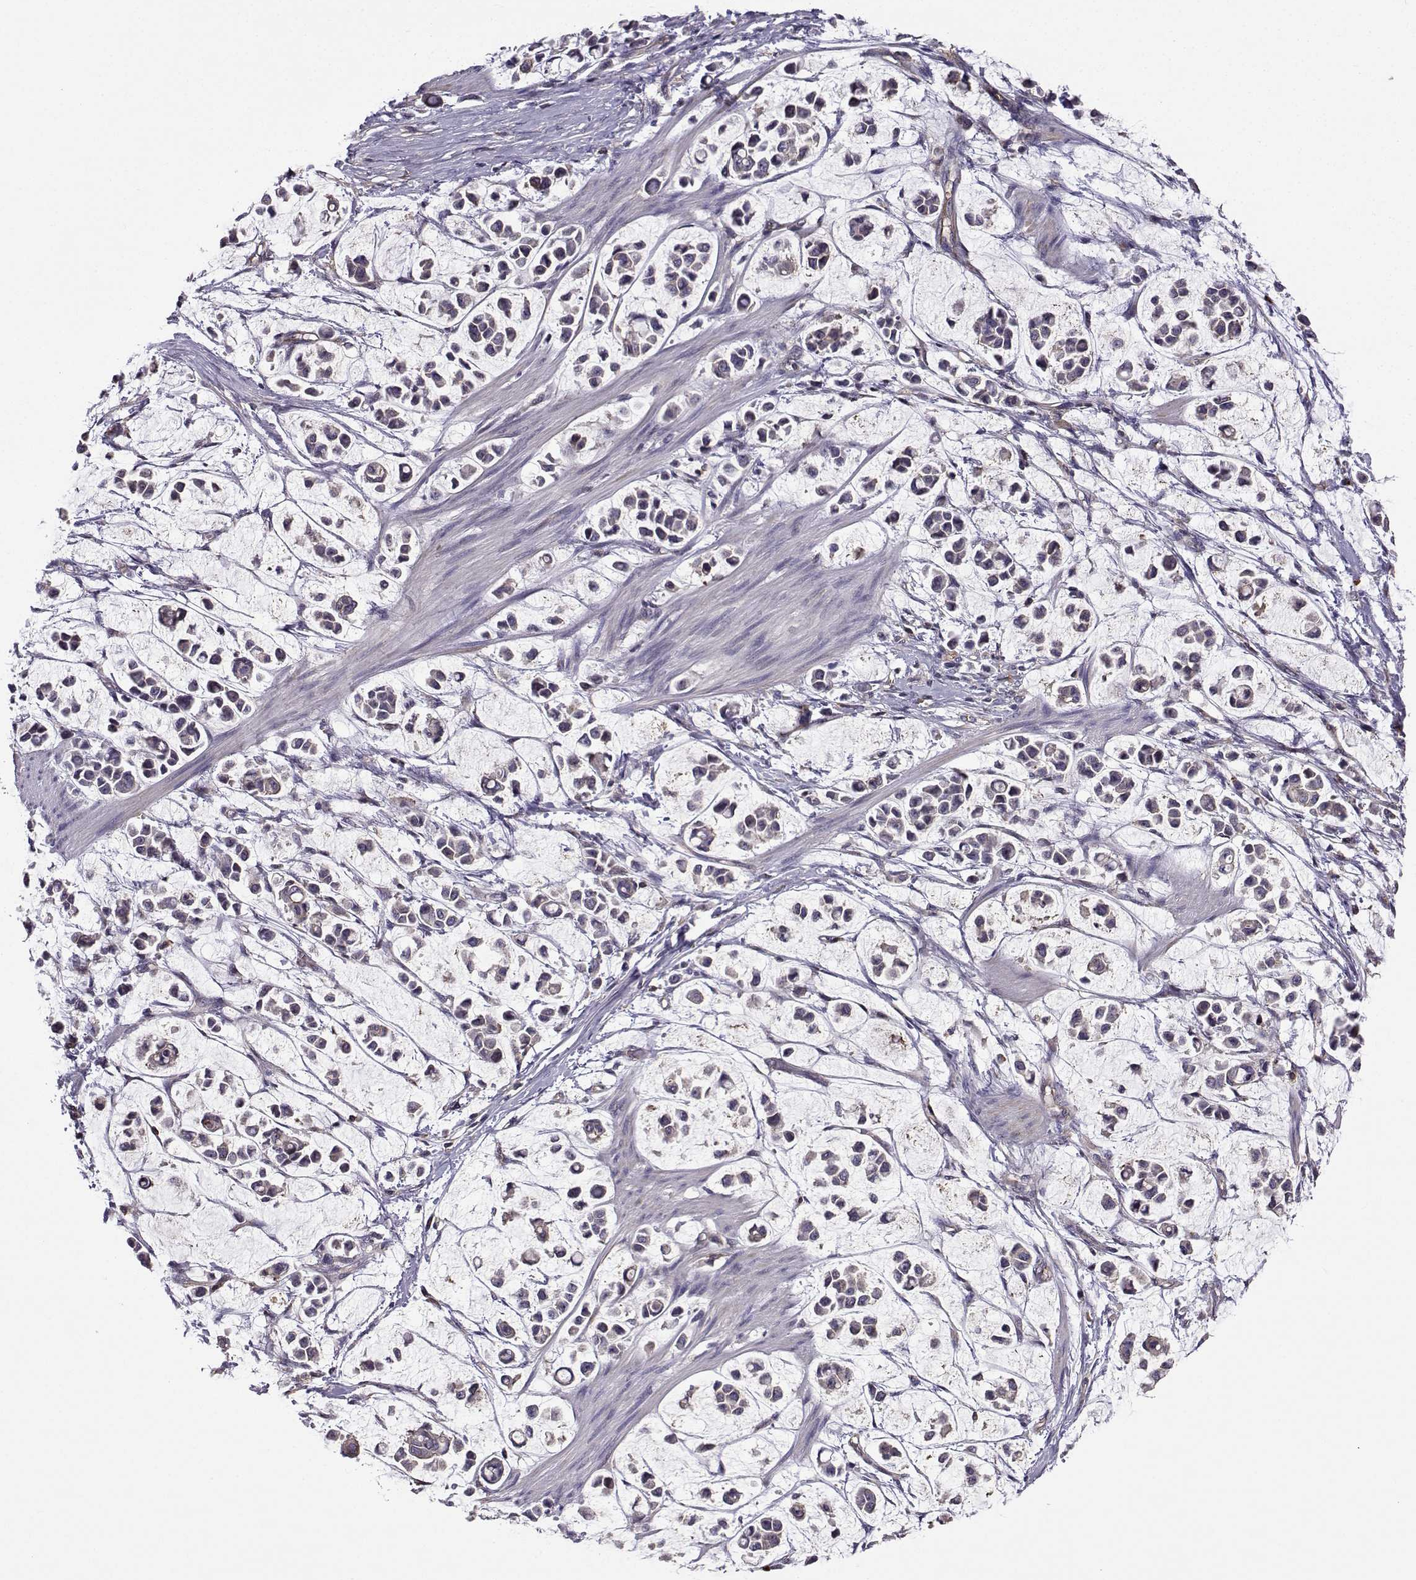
{"staining": {"intensity": "negative", "quantity": "none", "location": "none"}, "tissue": "stomach cancer", "cell_type": "Tumor cells", "image_type": "cancer", "snomed": [{"axis": "morphology", "description": "Adenocarcinoma, NOS"}, {"axis": "topography", "description": "Stomach"}], "caption": "This is a photomicrograph of immunohistochemistry staining of stomach adenocarcinoma, which shows no staining in tumor cells. (DAB immunohistochemistry (IHC), high magnification).", "gene": "ITGB8", "patient": {"sex": "male", "age": 82}}